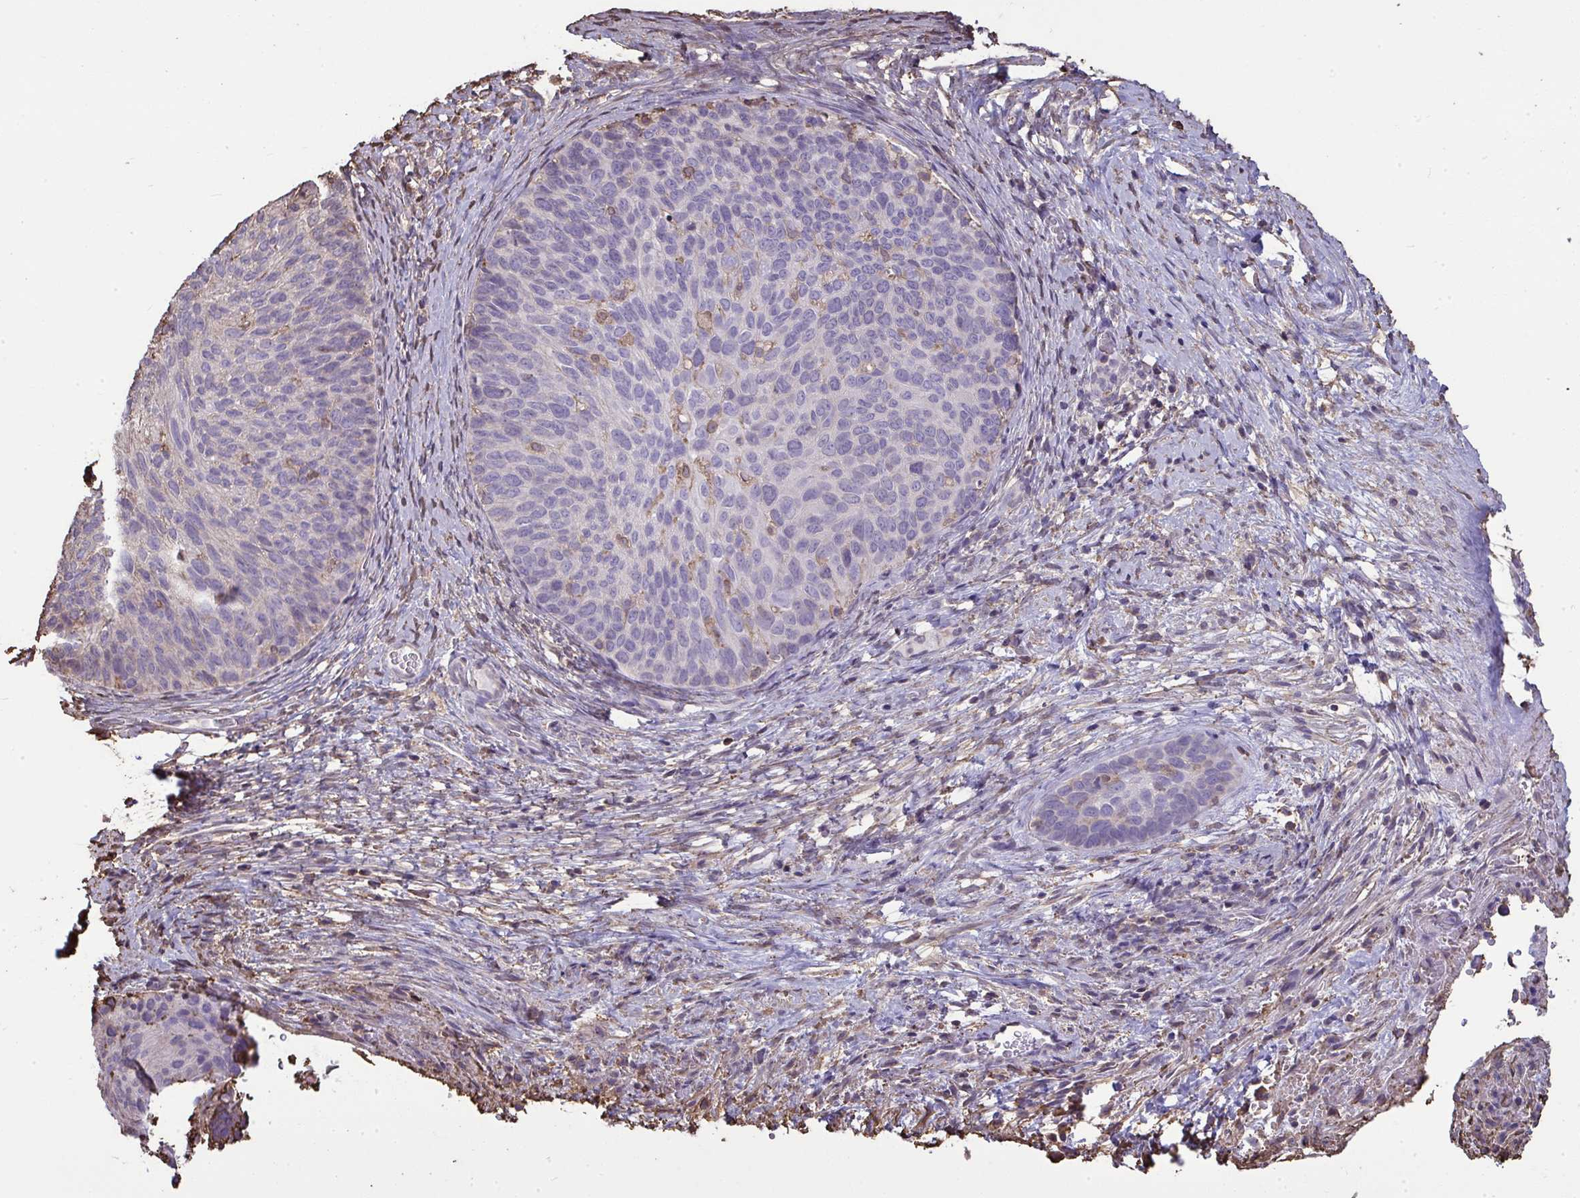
{"staining": {"intensity": "negative", "quantity": "none", "location": "none"}, "tissue": "cervical cancer", "cell_type": "Tumor cells", "image_type": "cancer", "snomed": [{"axis": "morphology", "description": "Squamous cell carcinoma, NOS"}, {"axis": "topography", "description": "Cervix"}], "caption": "There is no significant staining in tumor cells of cervical cancer (squamous cell carcinoma). Brightfield microscopy of immunohistochemistry stained with DAB (brown) and hematoxylin (blue), captured at high magnification.", "gene": "ANXA5", "patient": {"sex": "female", "age": 80}}